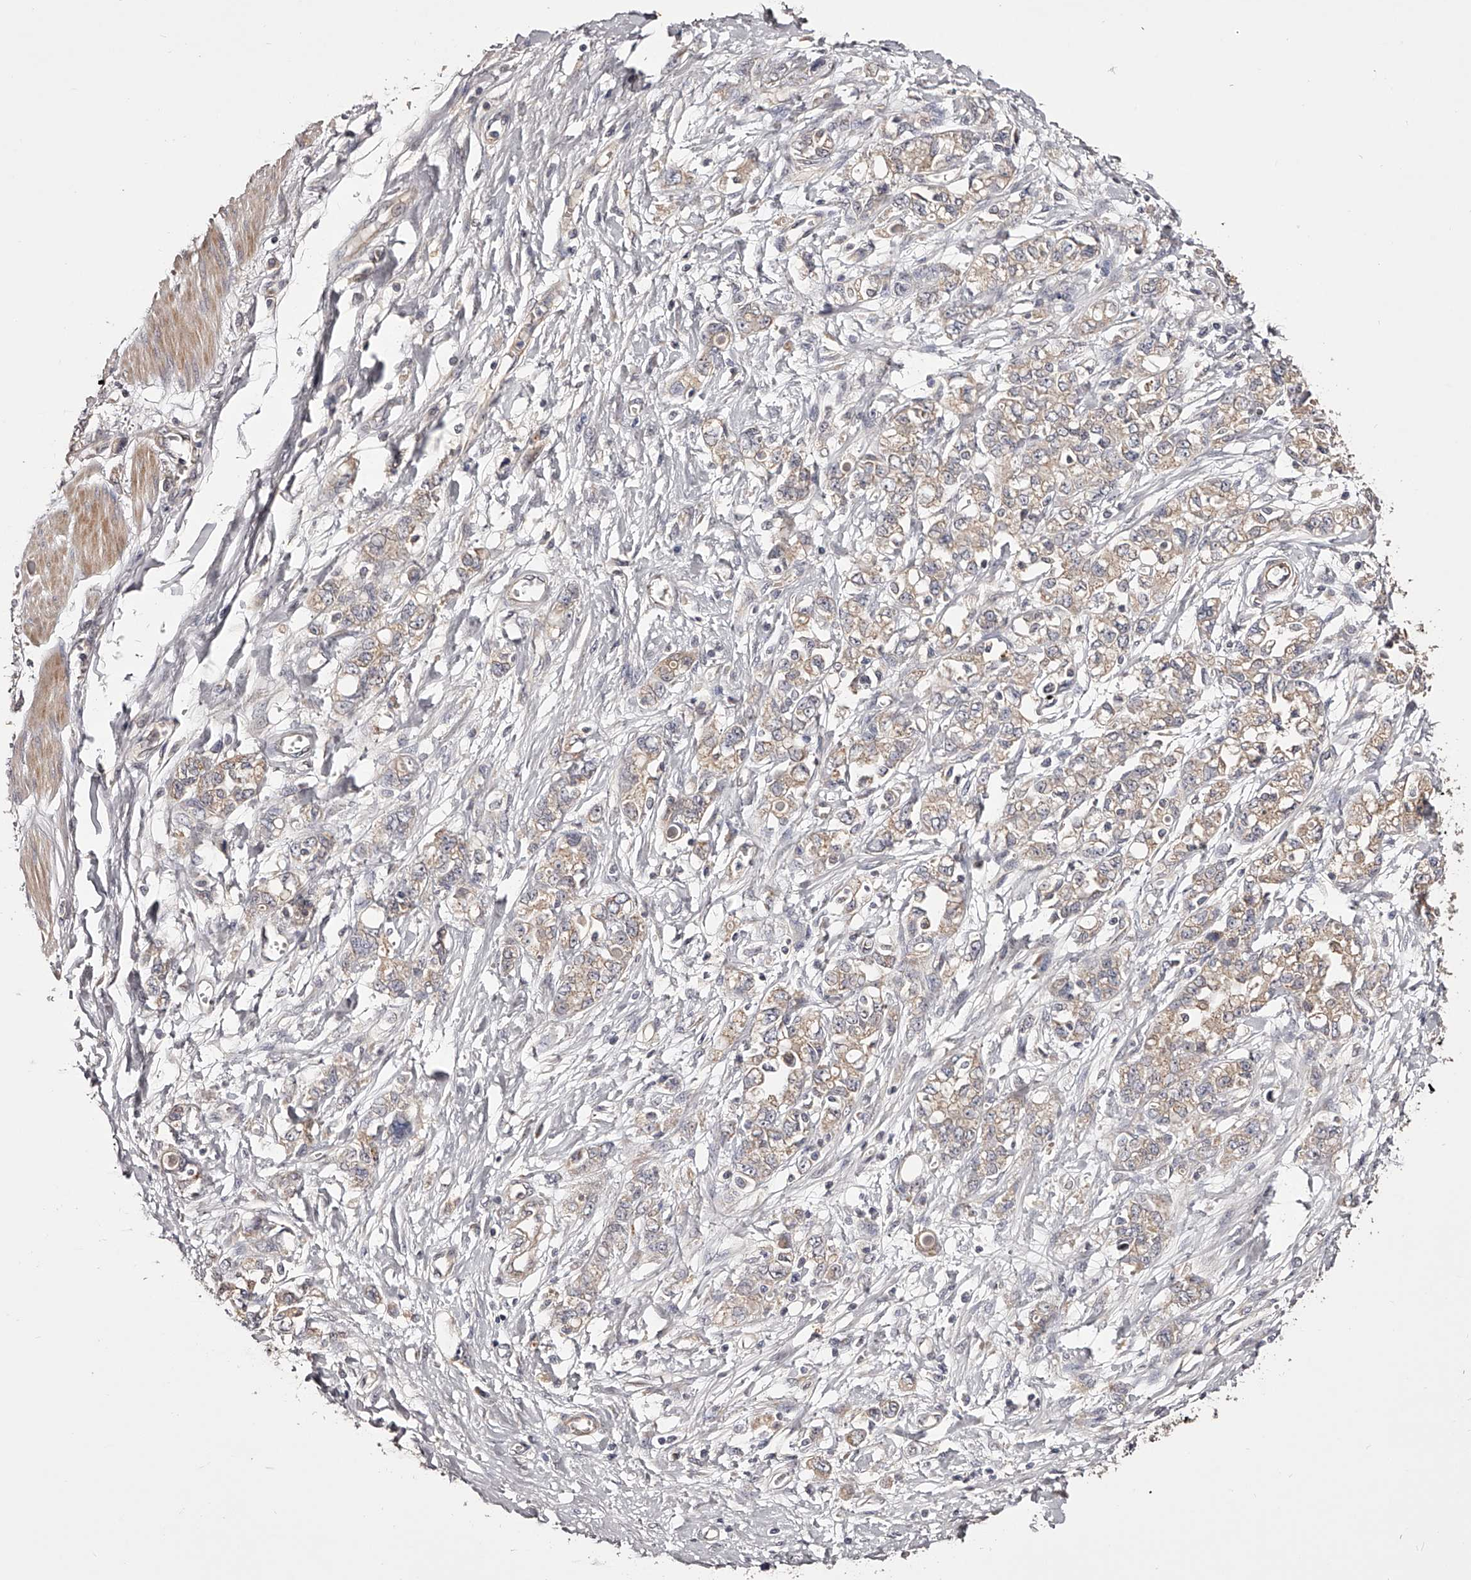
{"staining": {"intensity": "weak", "quantity": ">75%", "location": "cytoplasmic/membranous"}, "tissue": "stomach cancer", "cell_type": "Tumor cells", "image_type": "cancer", "snomed": [{"axis": "morphology", "description": "Adenocarcinoma, NOS"}, {"axis": "topography", "description": "Stomach"}], "caption": "This is an image of immunohistochemistry (IHC) staining of stomach cancer (adenocarcinoma), which shows weak positivity in the cytoplasmic/membranous of tumor cells.", "gene": "ODF2L", "patient": {"sex": "female", "age": 76}}